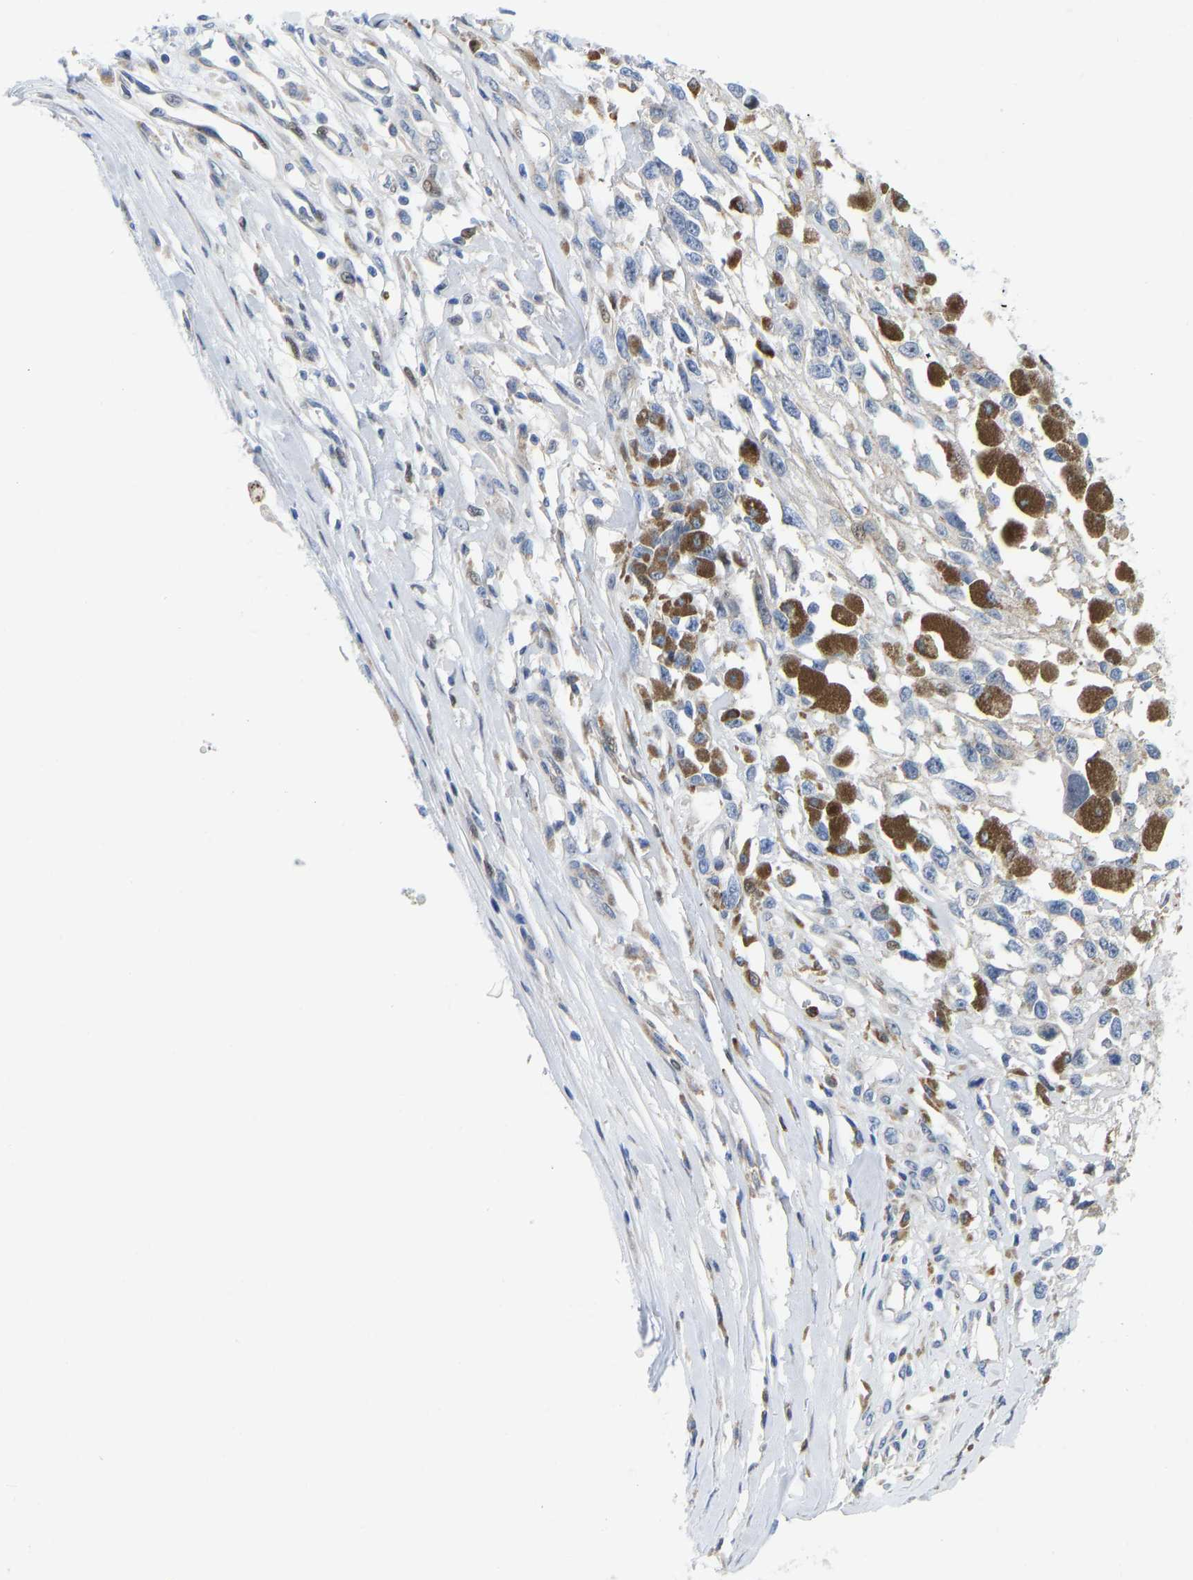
{"staining": {"intensity": "weak", "quantity": "<25%", "location": "nuclear"}, "tissue": "melanoma", "cell_type": "Tumor cells", "image_type": "cancer", "snomed": [{"axis": "morphology", "description": "Malignant melanoma, Metastatic site"}, {"axis": "topography", "description": "Lymph node"}], "caption": "The photomicrograph demonstrates no staining of tumor cells in malignant melanoma (metastatic site).", "gene": "HDAC5", "patient": {"sex": "male", "age": 59}}